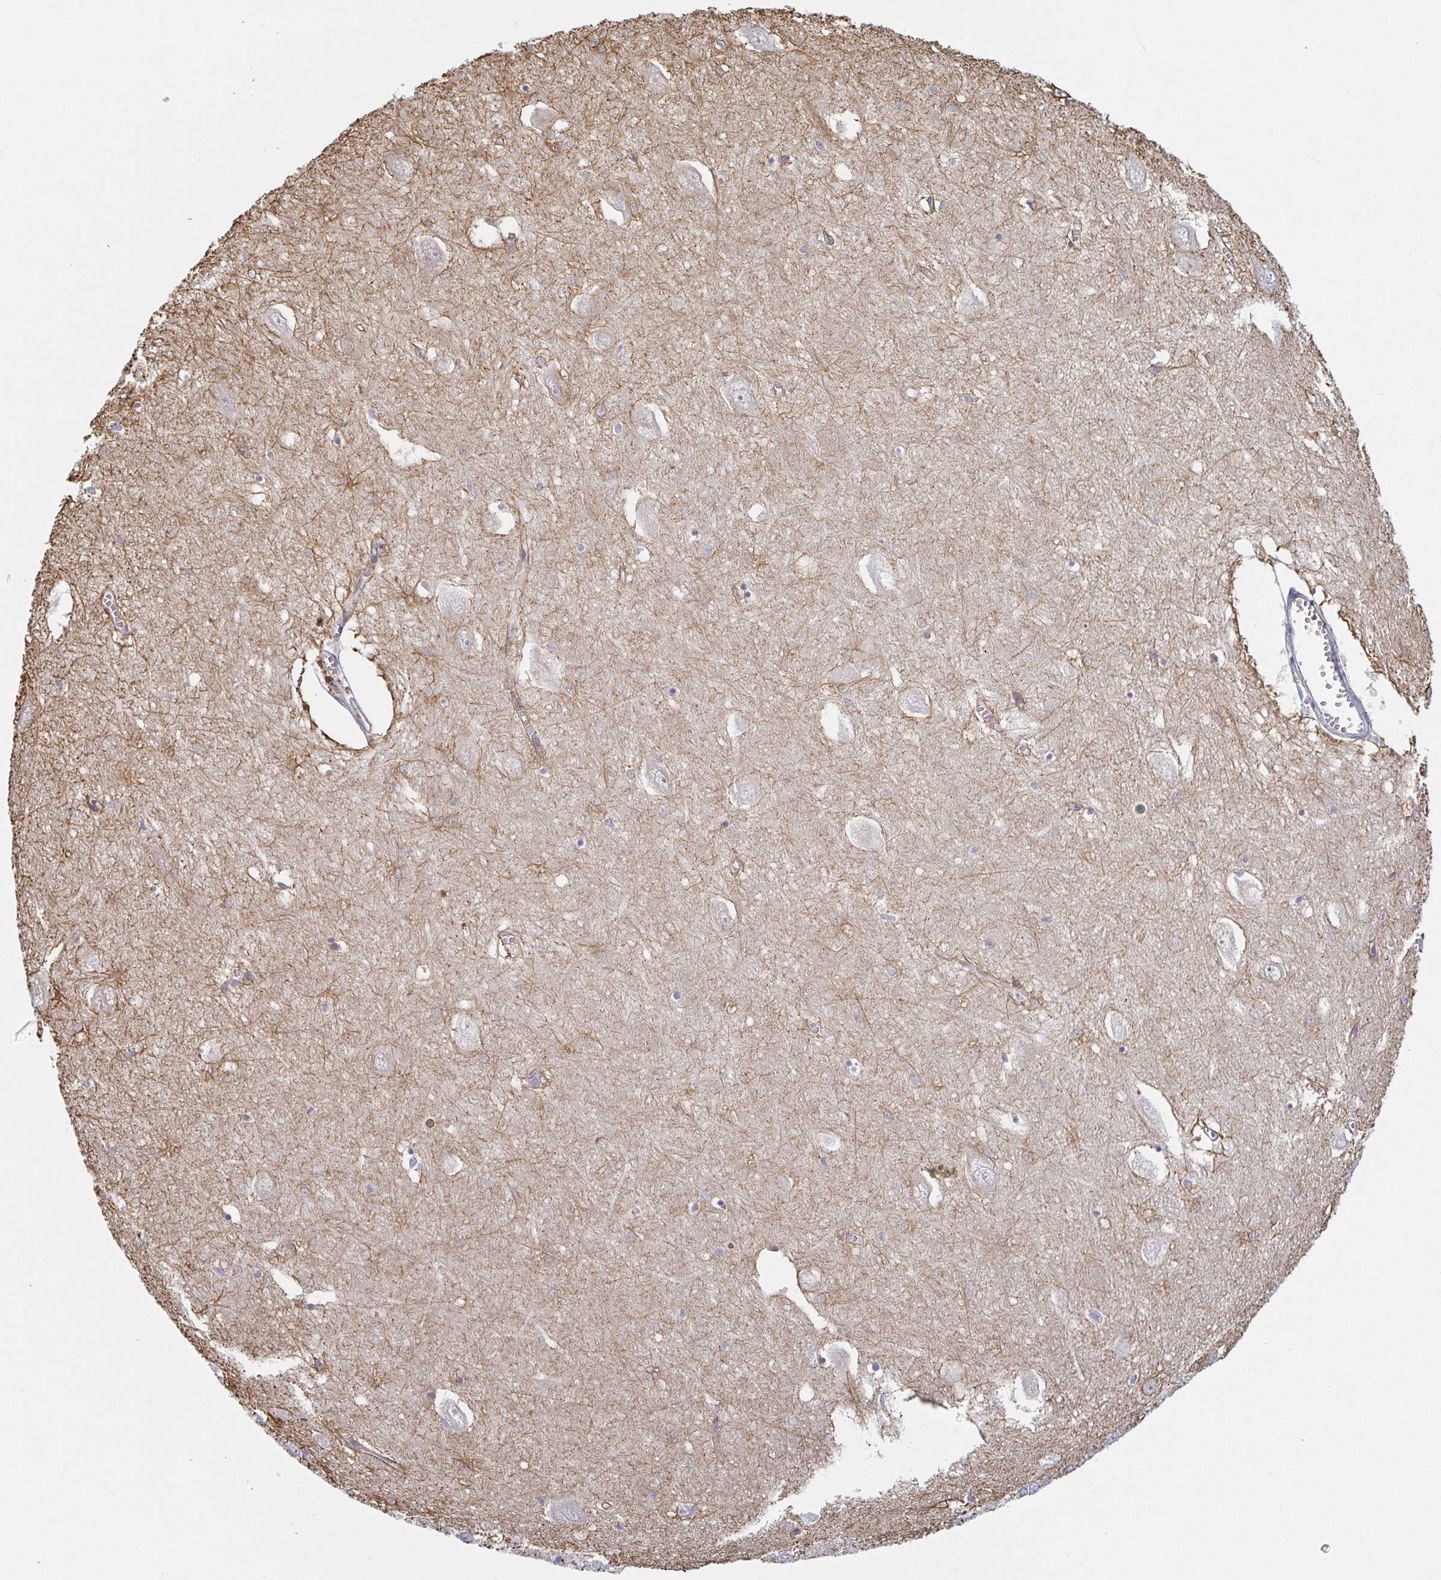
{"staining": {"intensity": "negative", "quantity": "none", "location": "none"}, "tissue": "hippocampus", "cell_type": "Glial cells", "image_type": "normal", "snomed": [{"axis": "morphology", "description": "Normal tissue, NOS"}, {"axis": "topography", "description": "Hippocampus"}], "caption": "The histopathology image exhibits no significant expression in glial cells of hippocampus.", "gene": "BCL2L1", "patient": {"sex": "female", "age": 64}}